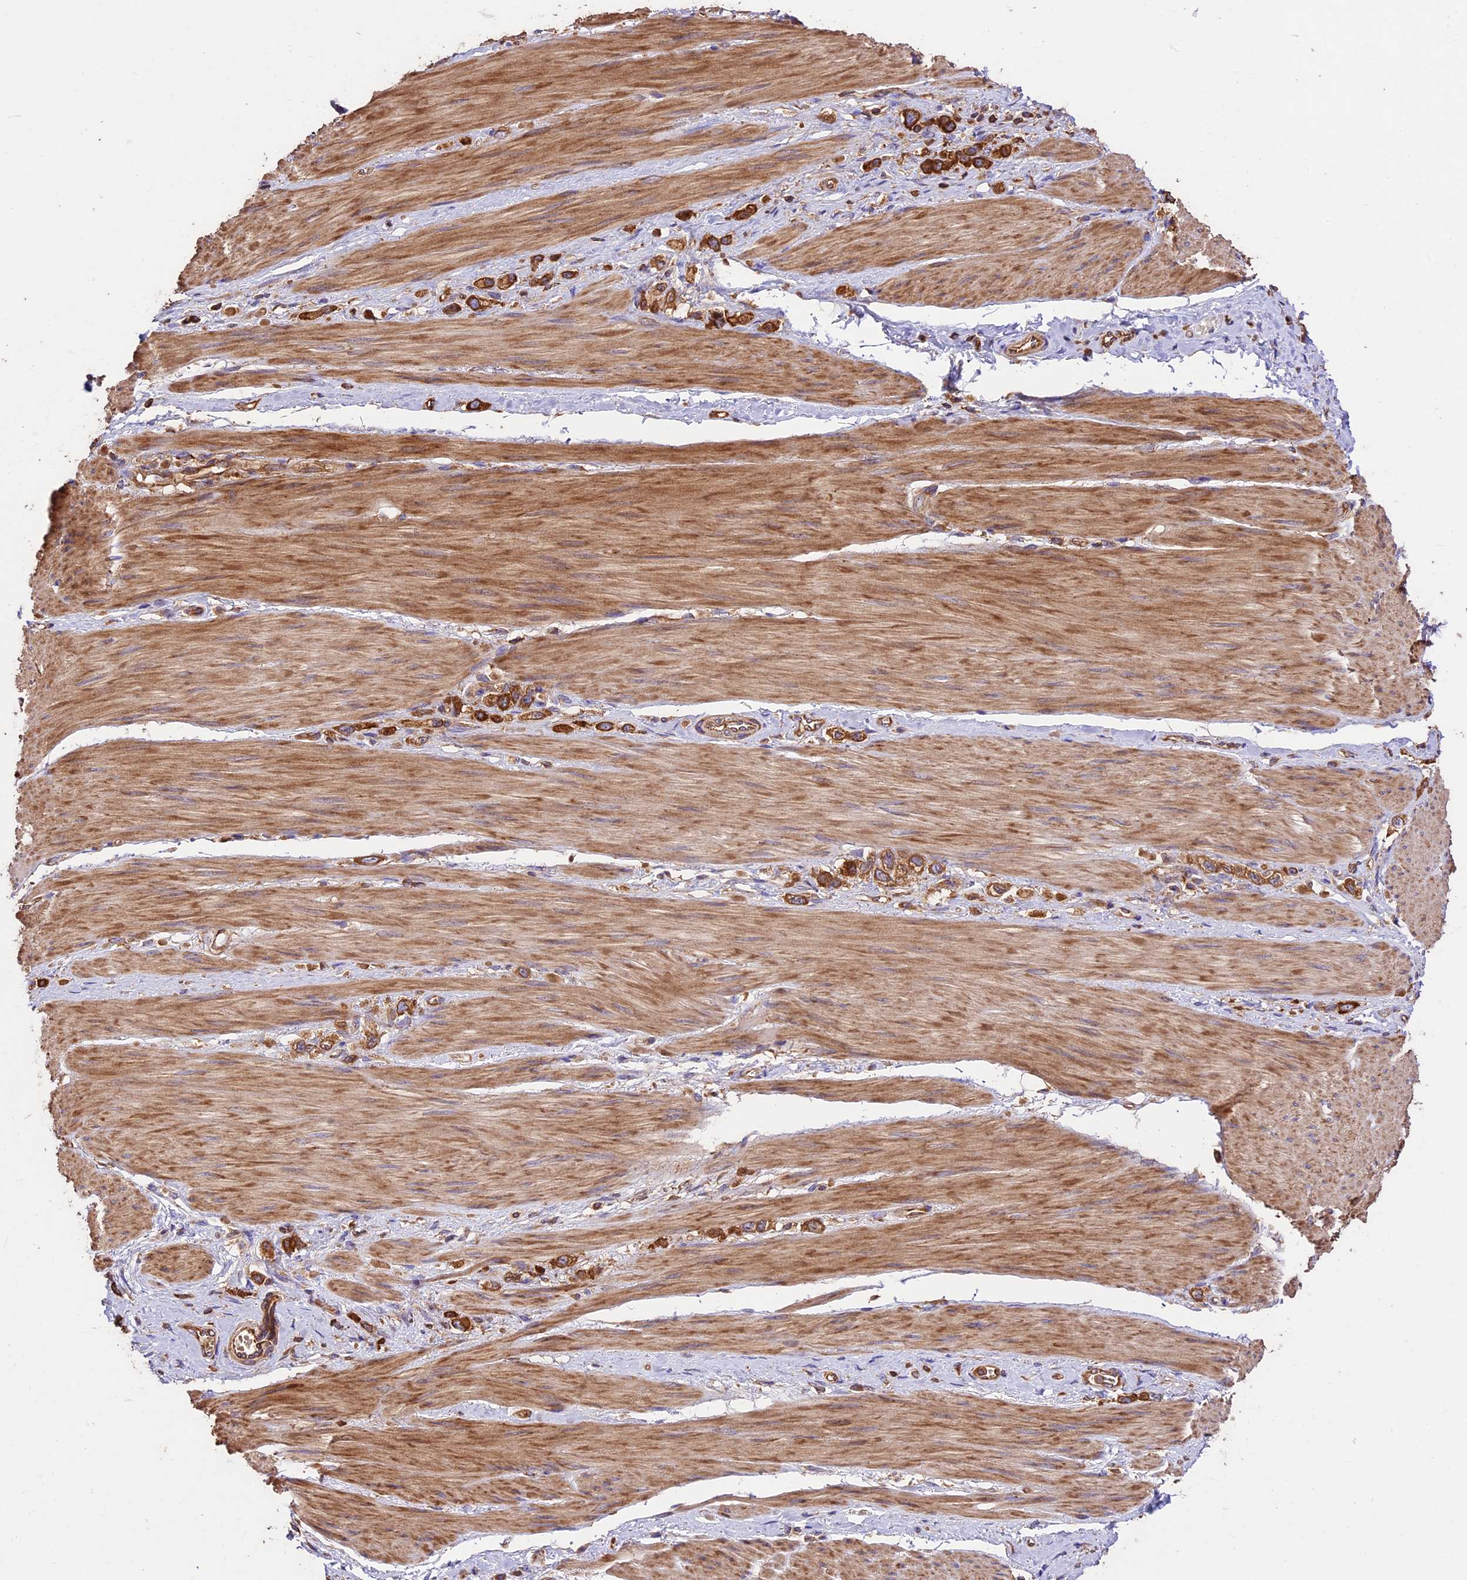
{"staining": {"intensity": "strong", "quantity": ">75%", "location": "cytoplasmic/membranous"}, "tissue": "stomach cancer", "cell_type": "Tumor cells", "image_type": "cancer", "snomed": [{"axis": "morphology", "description": "Adenocarcinoma, NOS"}, {"axis": "topography", "description": "Stomach"}], "caption": "IHC micrograph of human stomach adenocarcinoma stained for a protein (brown), which reveals high levels of strong cytoplasmic/membranous positivity in approximately >75% of tumor cells.", "gene": "KARS1", "patient": {"sex": "female", "age": 65}}